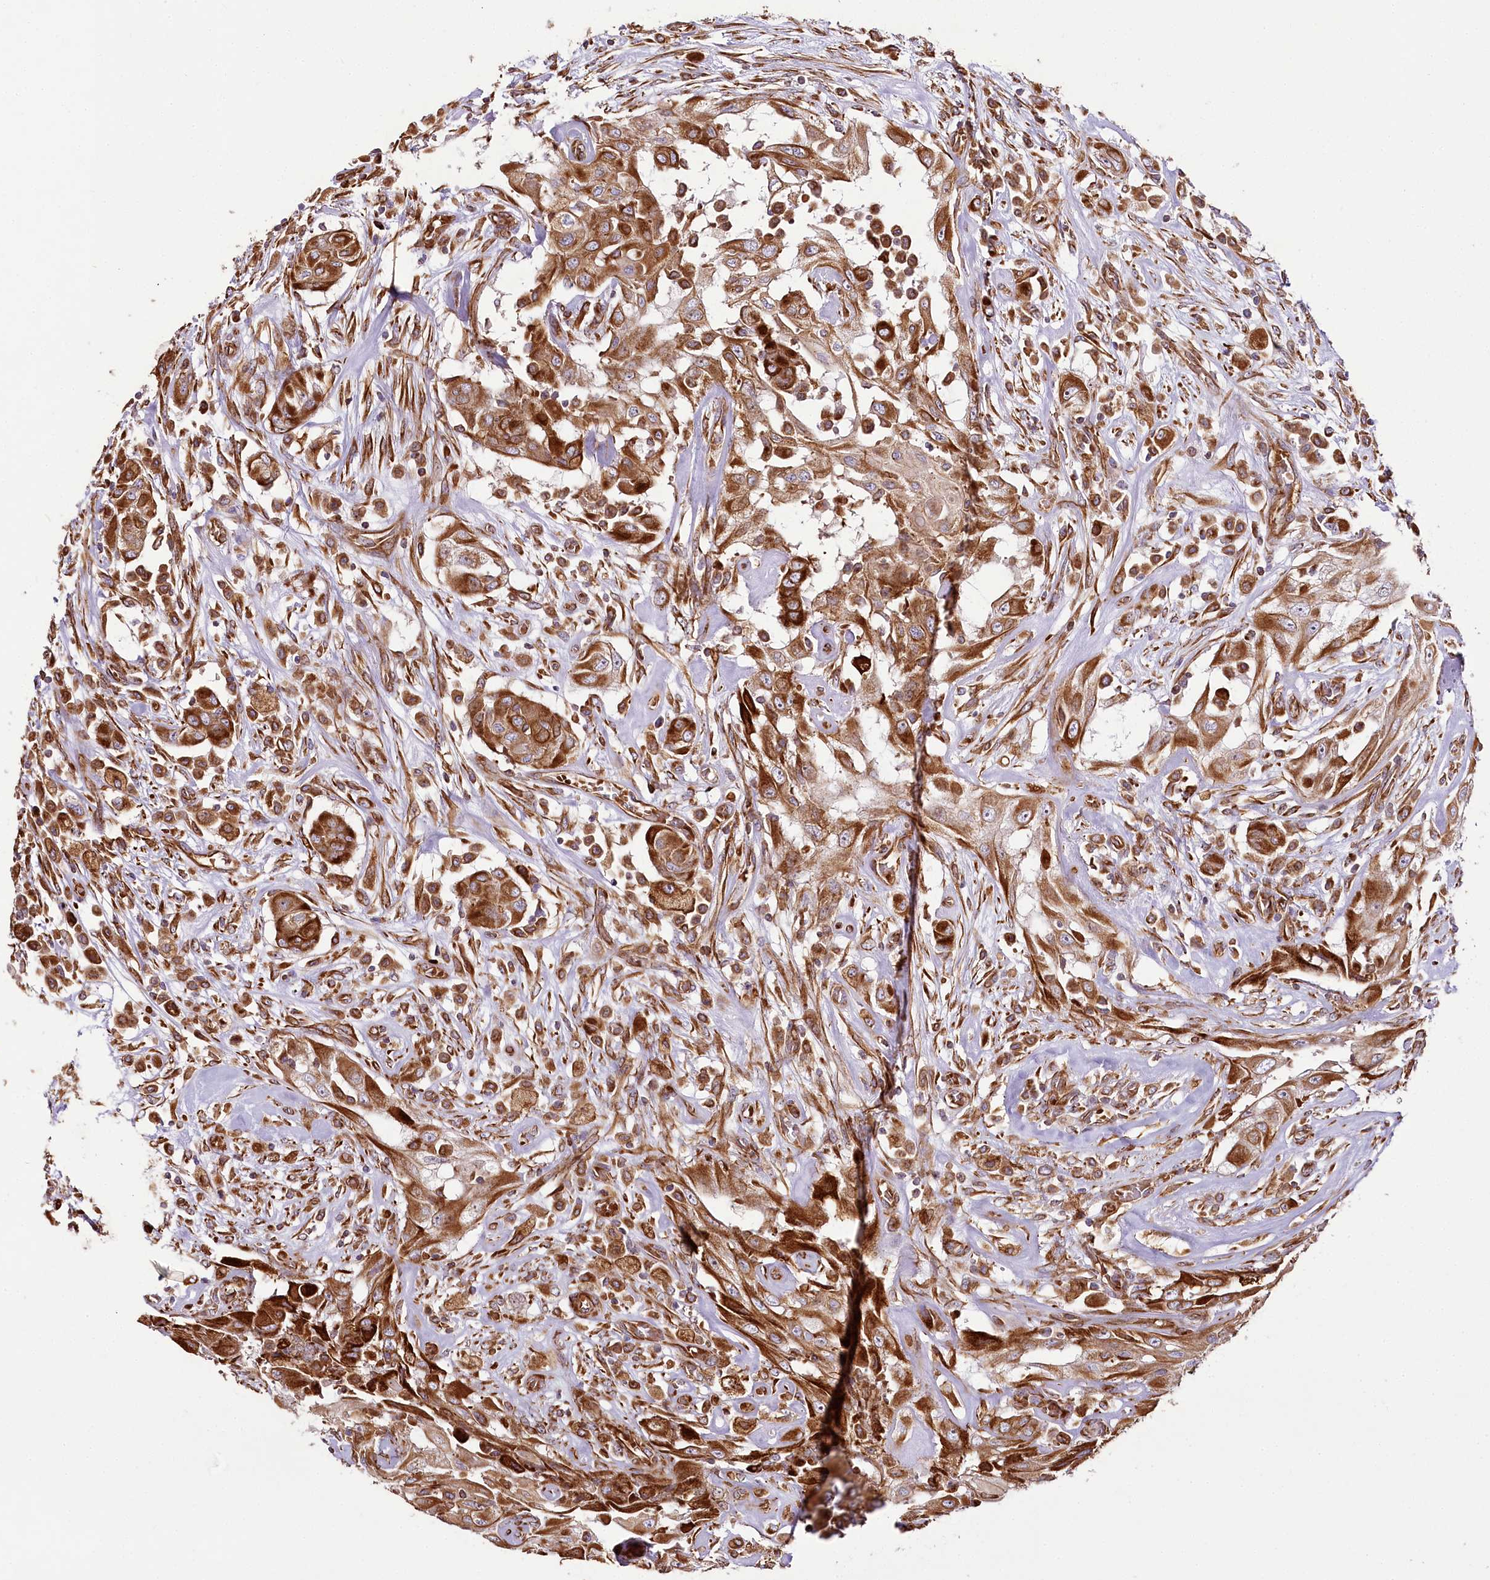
{"staining": {"intensity": "strong", "quantity": ">75%", "location": "cytoplasmic/membranous"}, "tissue": "thyroid cancer", "cell_type": "Tumor cells", "image_type": "cancer", "snomed": [{"axis": "morphology", "description": "Papillary adenocarcinoma, NOS"}, {"axis": "topography", "description": "Thyroid gland"}], "caption": "There is high levels of strong cytoplasmic/membranous staining in tumor cells of papillary adenocarcinoma (thyroid), as demonstrated by immunohistochemical staining (brown color).", "gene": "THUMPD3", "patient": {"sex": "female", "age": 59}}